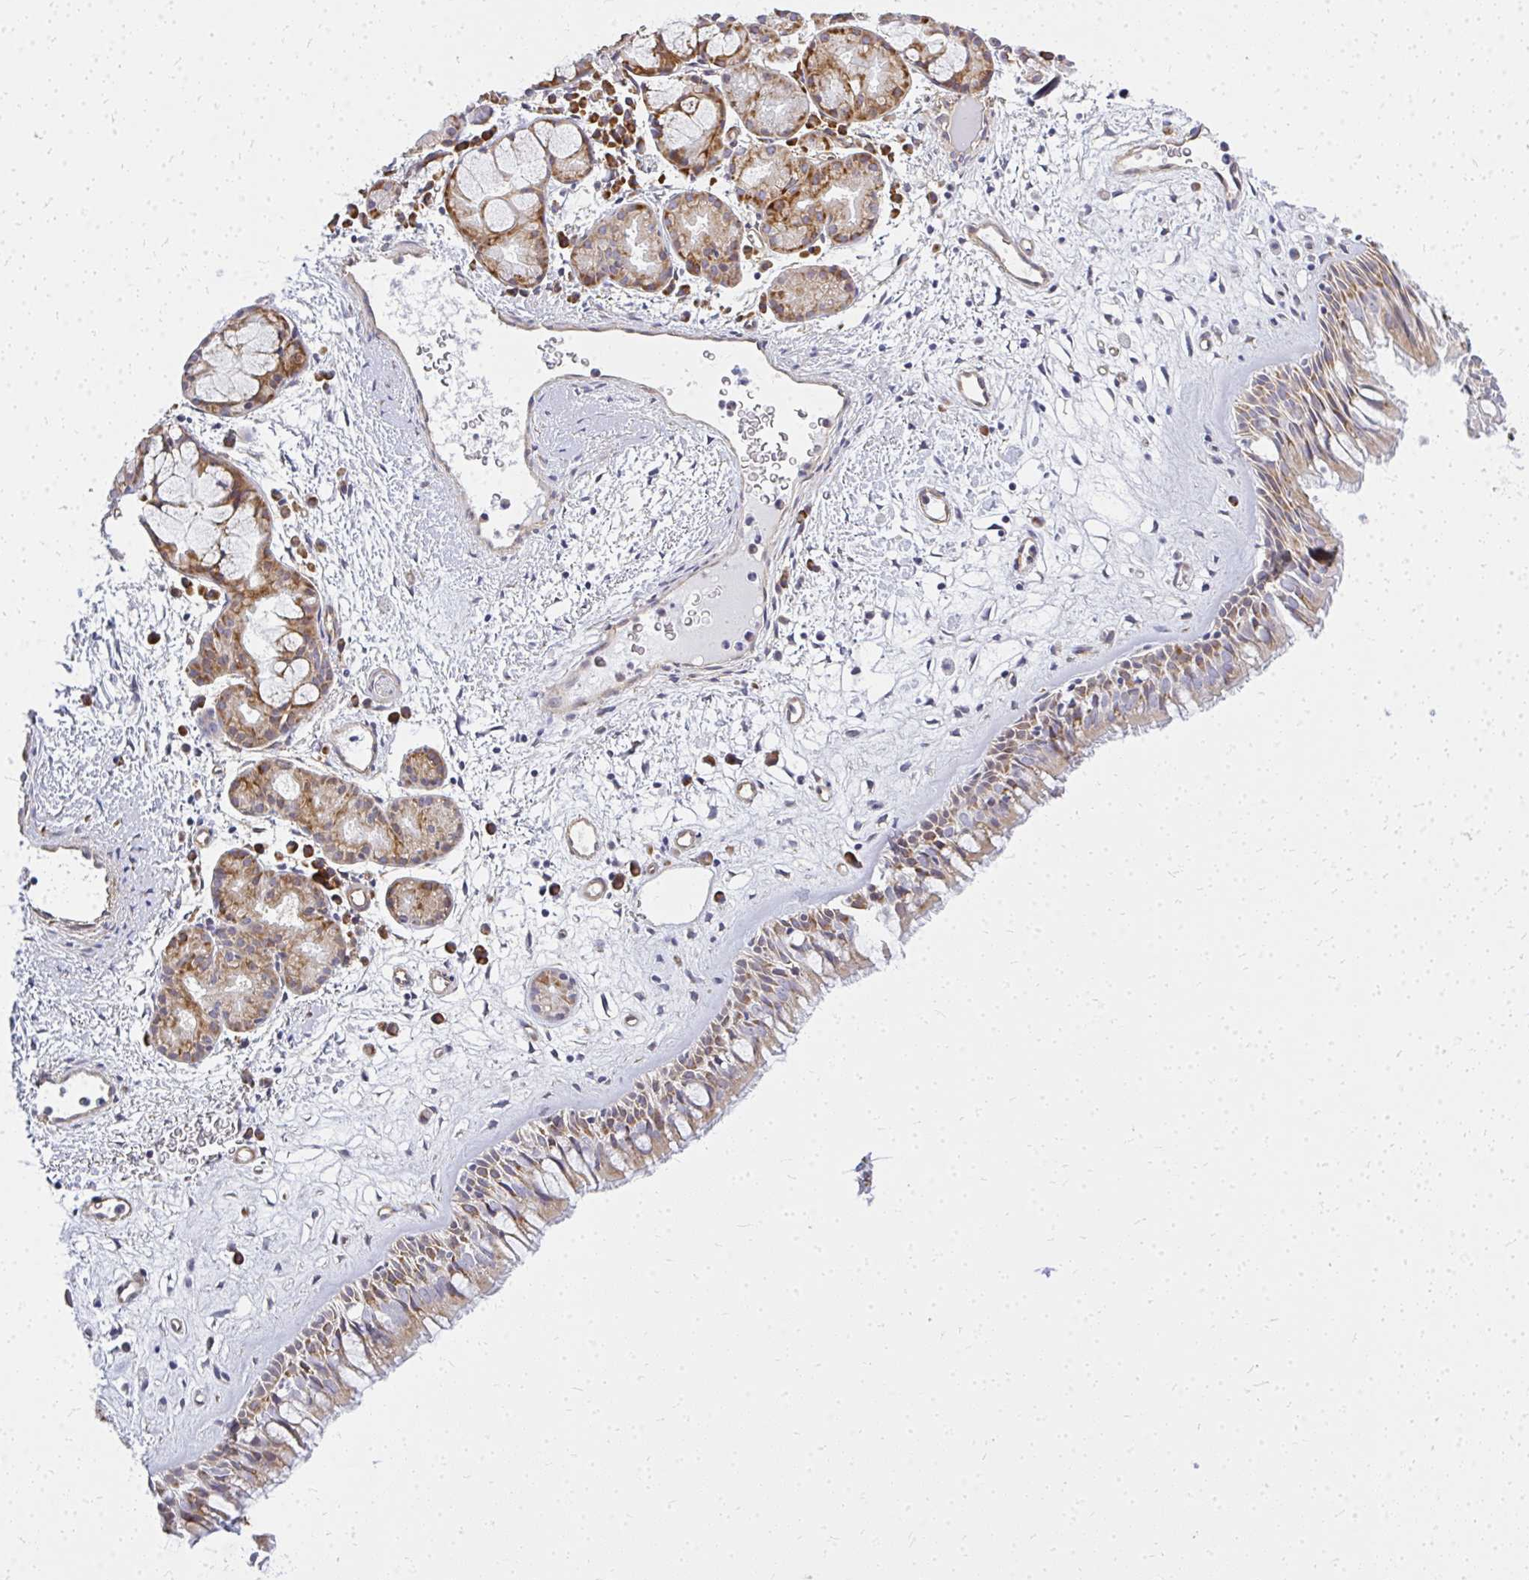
{"staining": {"intensity": "moderate", "quantity": ">75%", "location": "cytoplasmic/membranous"}, "tissue": "nasopharynx", "cell_type": "Respiratory epithelial cells", "image_type": "normal", "snomed": [{"axis": "morphology", "description": "Normal tissue, NOS"}, {"axis": "topography", "description": "Nasopharynx"}], "caption": "Immunohistochemistry (IHC) histopathology image of benign nasopharynx stained for a protein (brown), which displays medium levels of moderate cytoplasmic/membranous positivity in approximately >75% of respiratory epithelial cells.", "gene": "ENSG00000258472", "patient": {"sex": "male", "age": 65}}